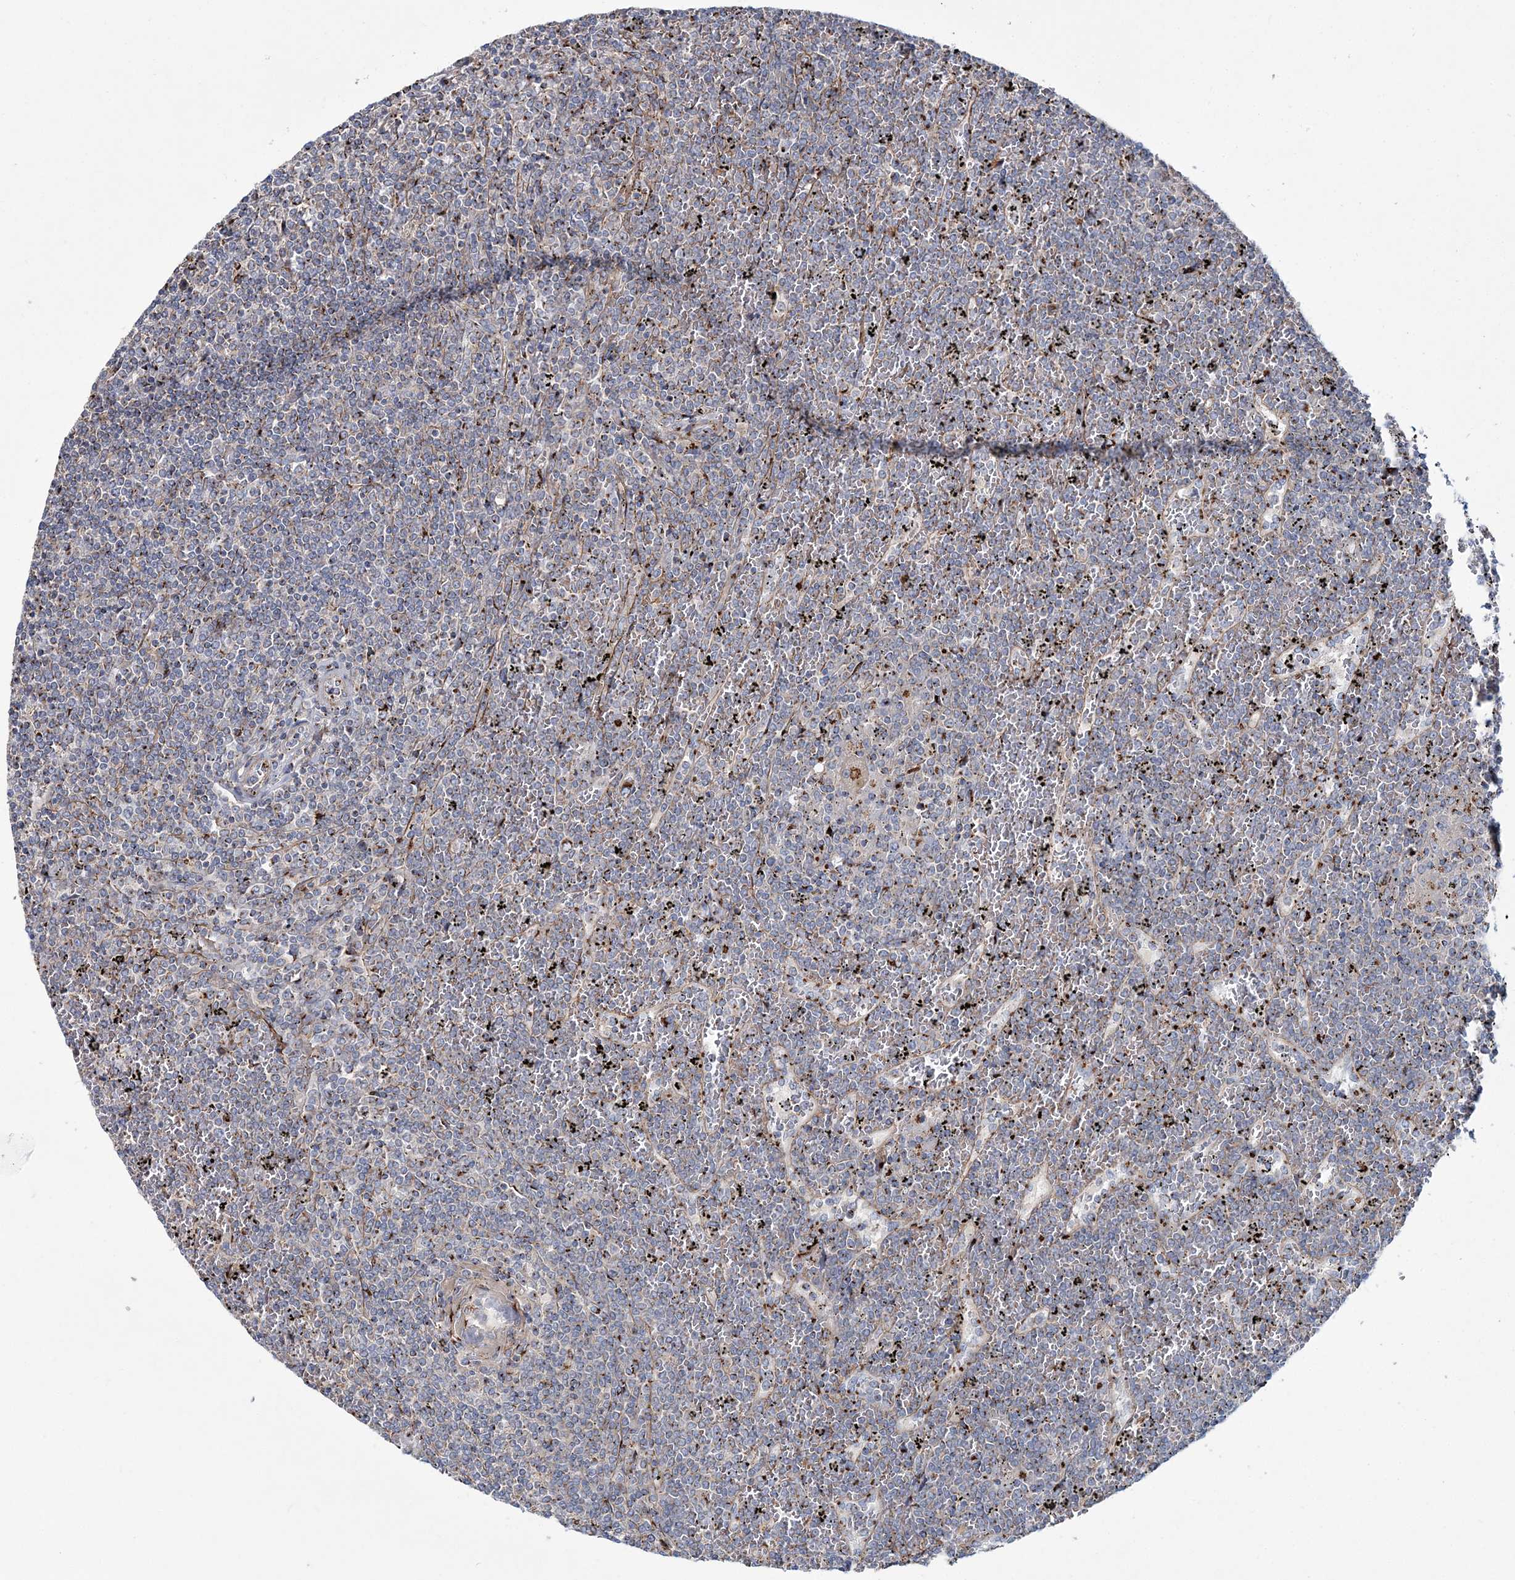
{"staining": {"intensity": "negative", "quantity": "none", "location": "none"}, "tissue": "lymphoma", "cell_type": "Tumor cells", "image_type": "cancer", "snomed": [{"axis": "morphology", "description": "Malignant lymphoma, non-Hodgkin's type, Low grade"}, {"axis": "topography", "description": "Spleen"}], "caption": "This is an immunohistochemistry micrograph of lymphoma. There is no staining in tumor cells.", "gene": "MAN1A2", "patient": {"sex": "female", "age": 19}}